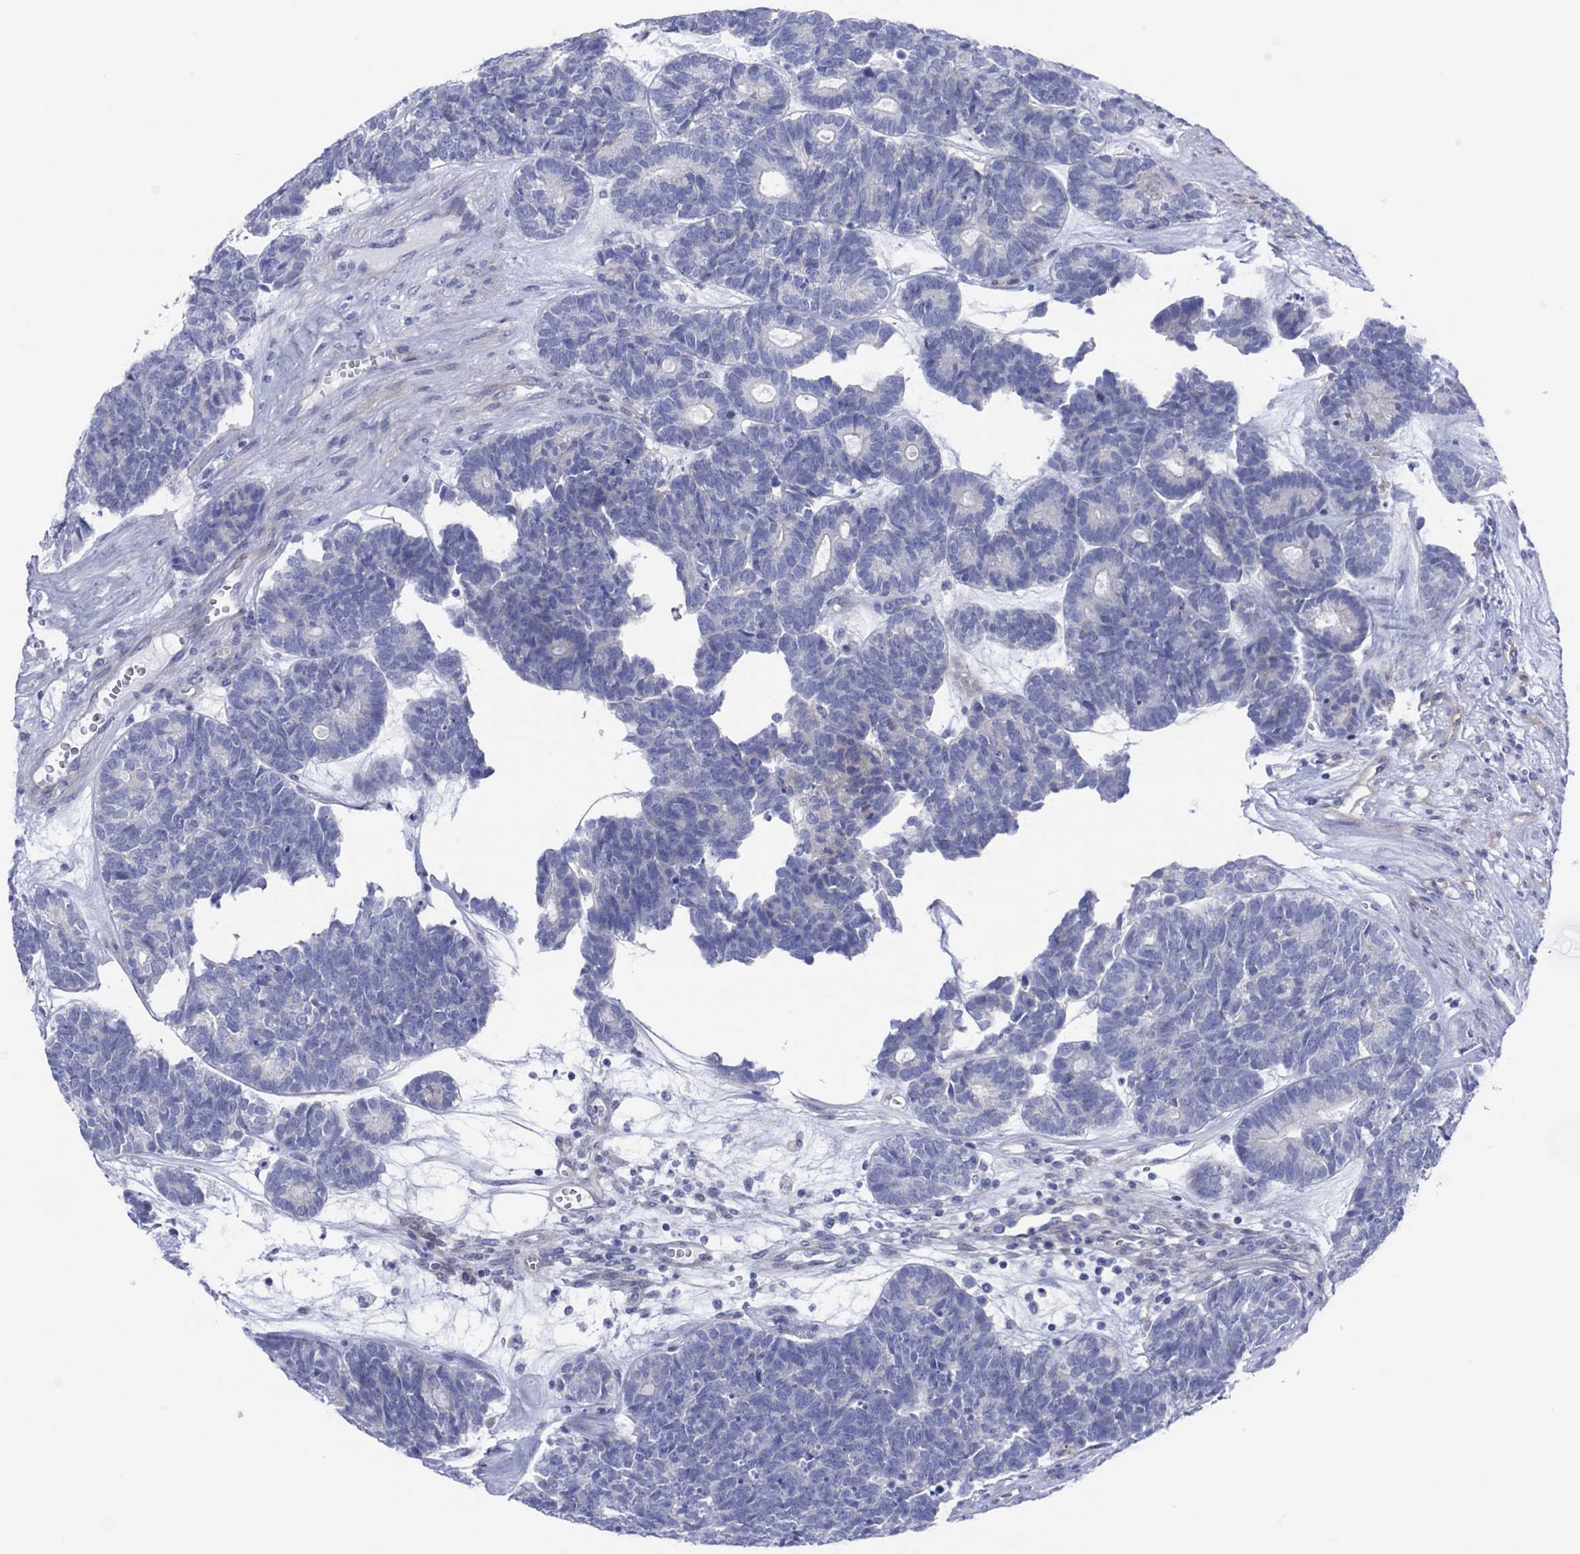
{"staining": {"intensity": "negative", "quantity": "none", "location": "none"}, "tissue": "head and neck cancer", "cell_type": "Tumor cells", "image_type": "cancer", "snomed": [{"axis": "morphology", "description": "Adenocarcinoma, NOS"}, {"axis": "topography", "description": "Head-Neck"}], "caption": "Head and neck cancer was stained to show a protein in brown. There is no significant positivity in tumor cells. The staining was performed using DAB (3,3'-diaminobenzidine) to visualize the protein expression in brown, while the nuclei were stained in blue with hematoxylin (Magnification: 20x).", "gene": "TLDC2", "patient": {"sex": "female", "age": 81}}